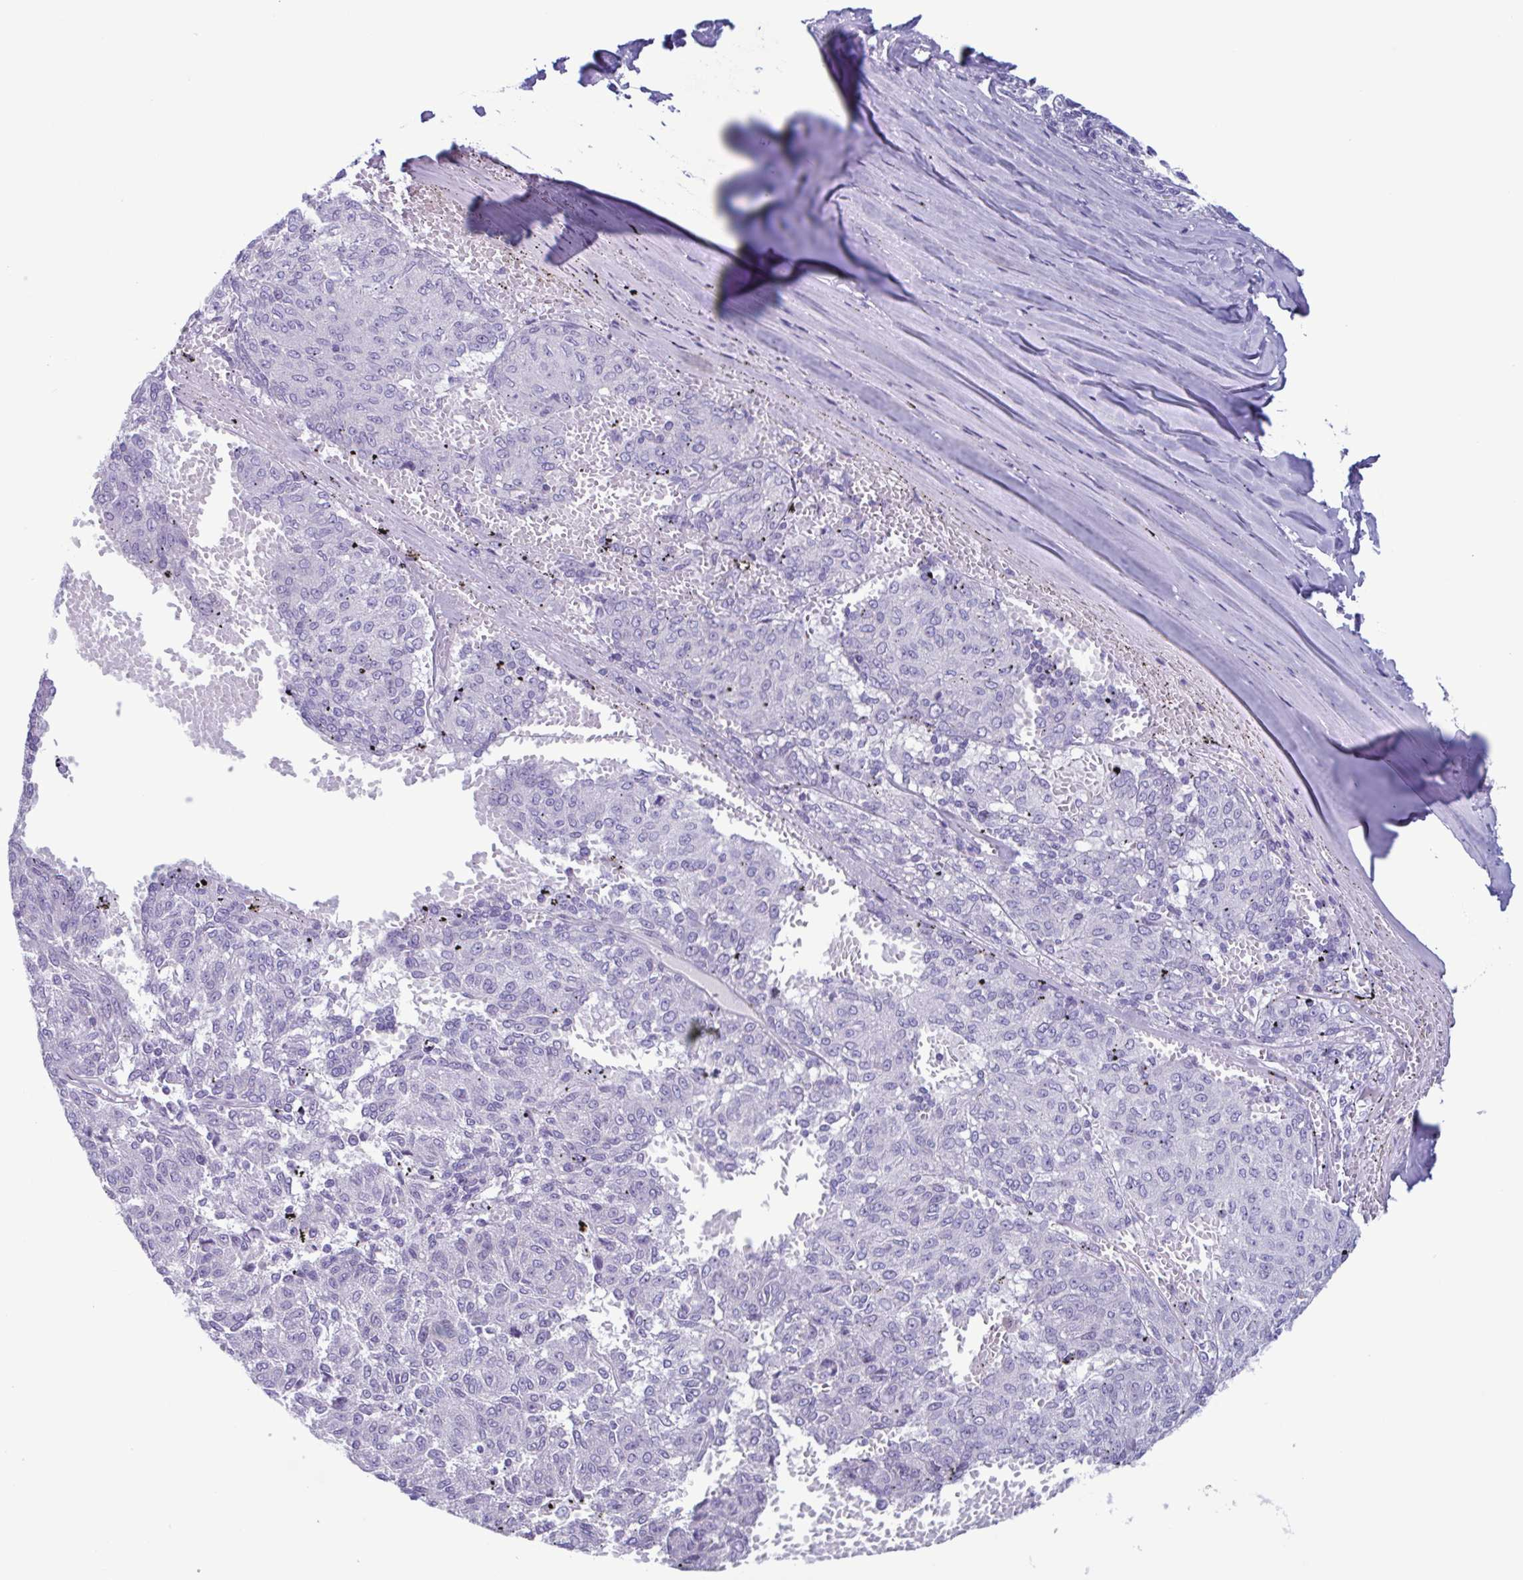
{"staining": {"intensity": "negative", "quantity": "none", "location": "none"}, "tissue": "melanoma", "cell_type": "Tumor cells", "image_type": "cancer", "snomed": [{"axis": "morphology", "description": "Malignant melanoma, NOS"}, {"axis": "topography", "description": "Skin"}], "caption": "A photomicrograph of human melanoma is negative for staining in tumor cells.", "gene": "INAFM1", "patient": {"sex": "female", "age": 72}}